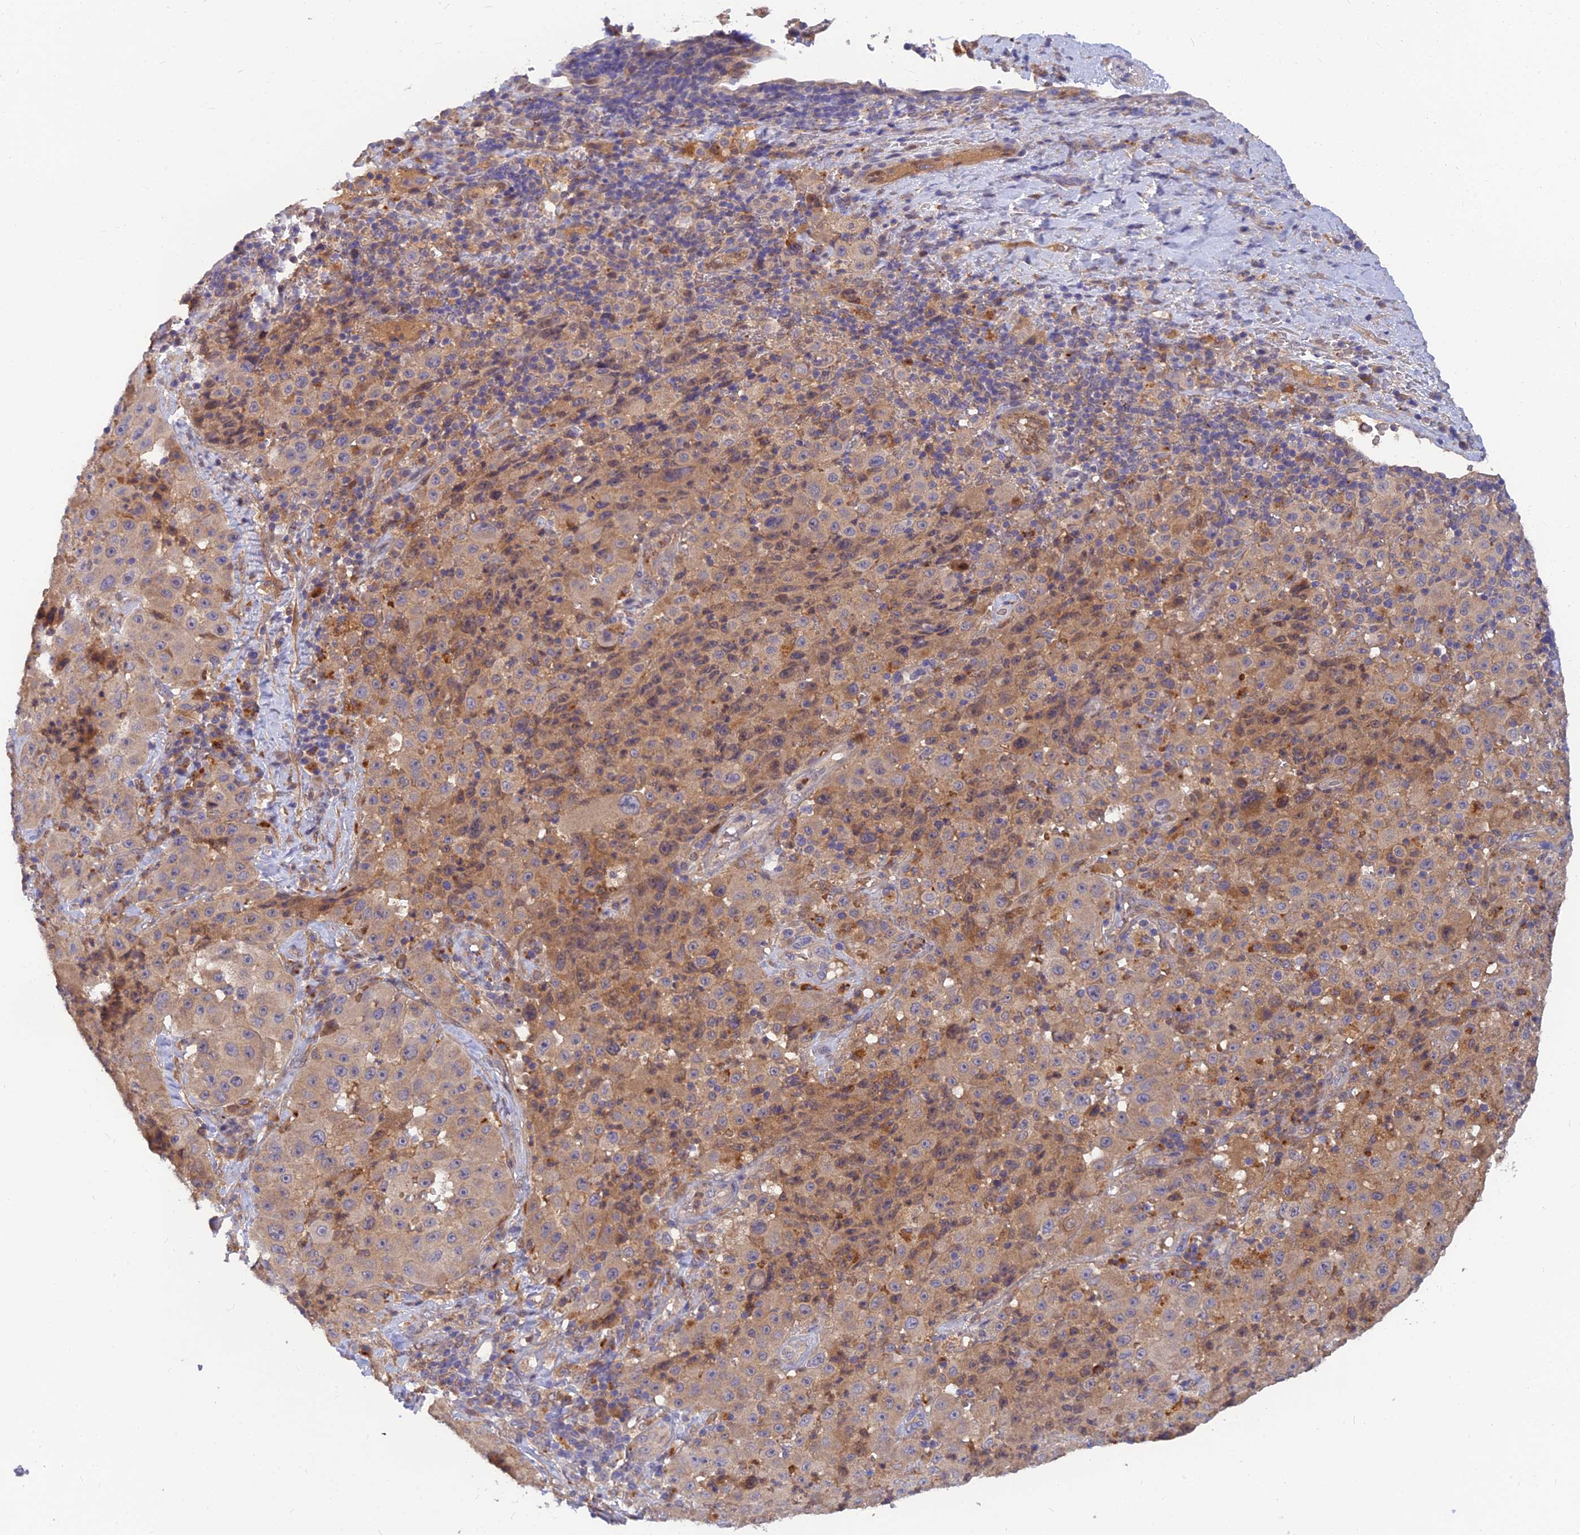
{"staining": {"intensity": "negative", "quantity": "none", "location": "none"}, "tissue": "melanoma", "cell_type": "Tumor cells", "image_type": "cancer", "snomed": [{"axis": "morphology", "description": "Malignant melanoma, Metastatic site"}, {"axis": "topography", "description": "Lymph node"}], "caption": "An image of melanoma stained for a protein displays no brown staining in tumor cells.", "gene": "FAM151B", "patient": {"sex": "male", "age": 62}}